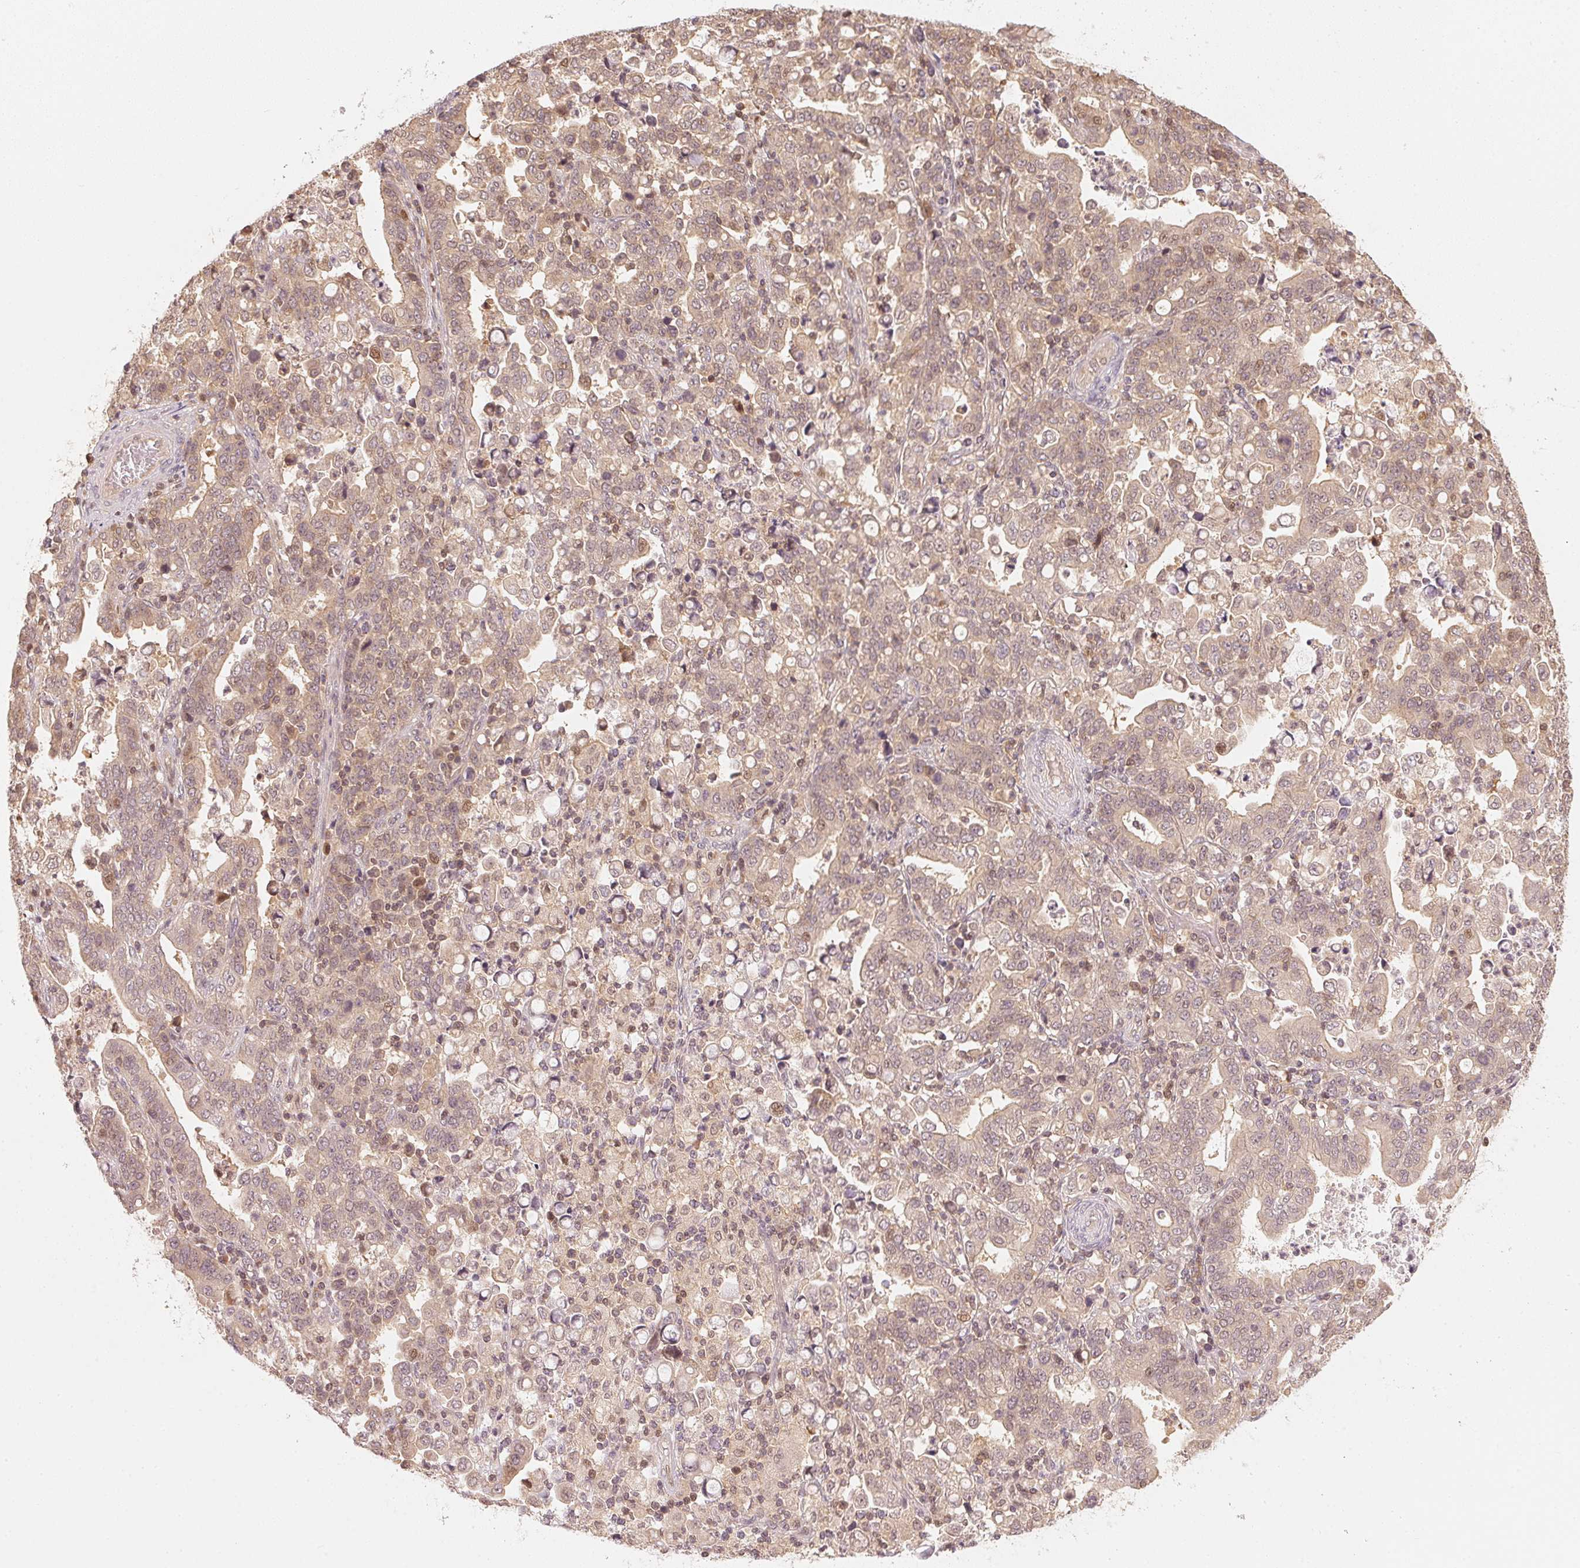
{"staining": {"intensity": "weak", "quantity": ">75%", "location": "cytoplasmic/membranous,nuclear"}, "tissue": "stomach cancer", "cell_type": "Tumor cells", "image_type": "cancer", "snomed": [{"axis": "morphology", "description": "Adenocarcinoma, NOS"}, {"axis": "topography", "description": "Stomach, upper"}], "caption": "Immunohistochemical staining of stomach cancer exhibits weak cytoplasmic/membranous and nuclear protein expression in approximately >75% of tumor cells.", "gene": "UBE2L3", "patient": {"sex": "male", "age": 69}}